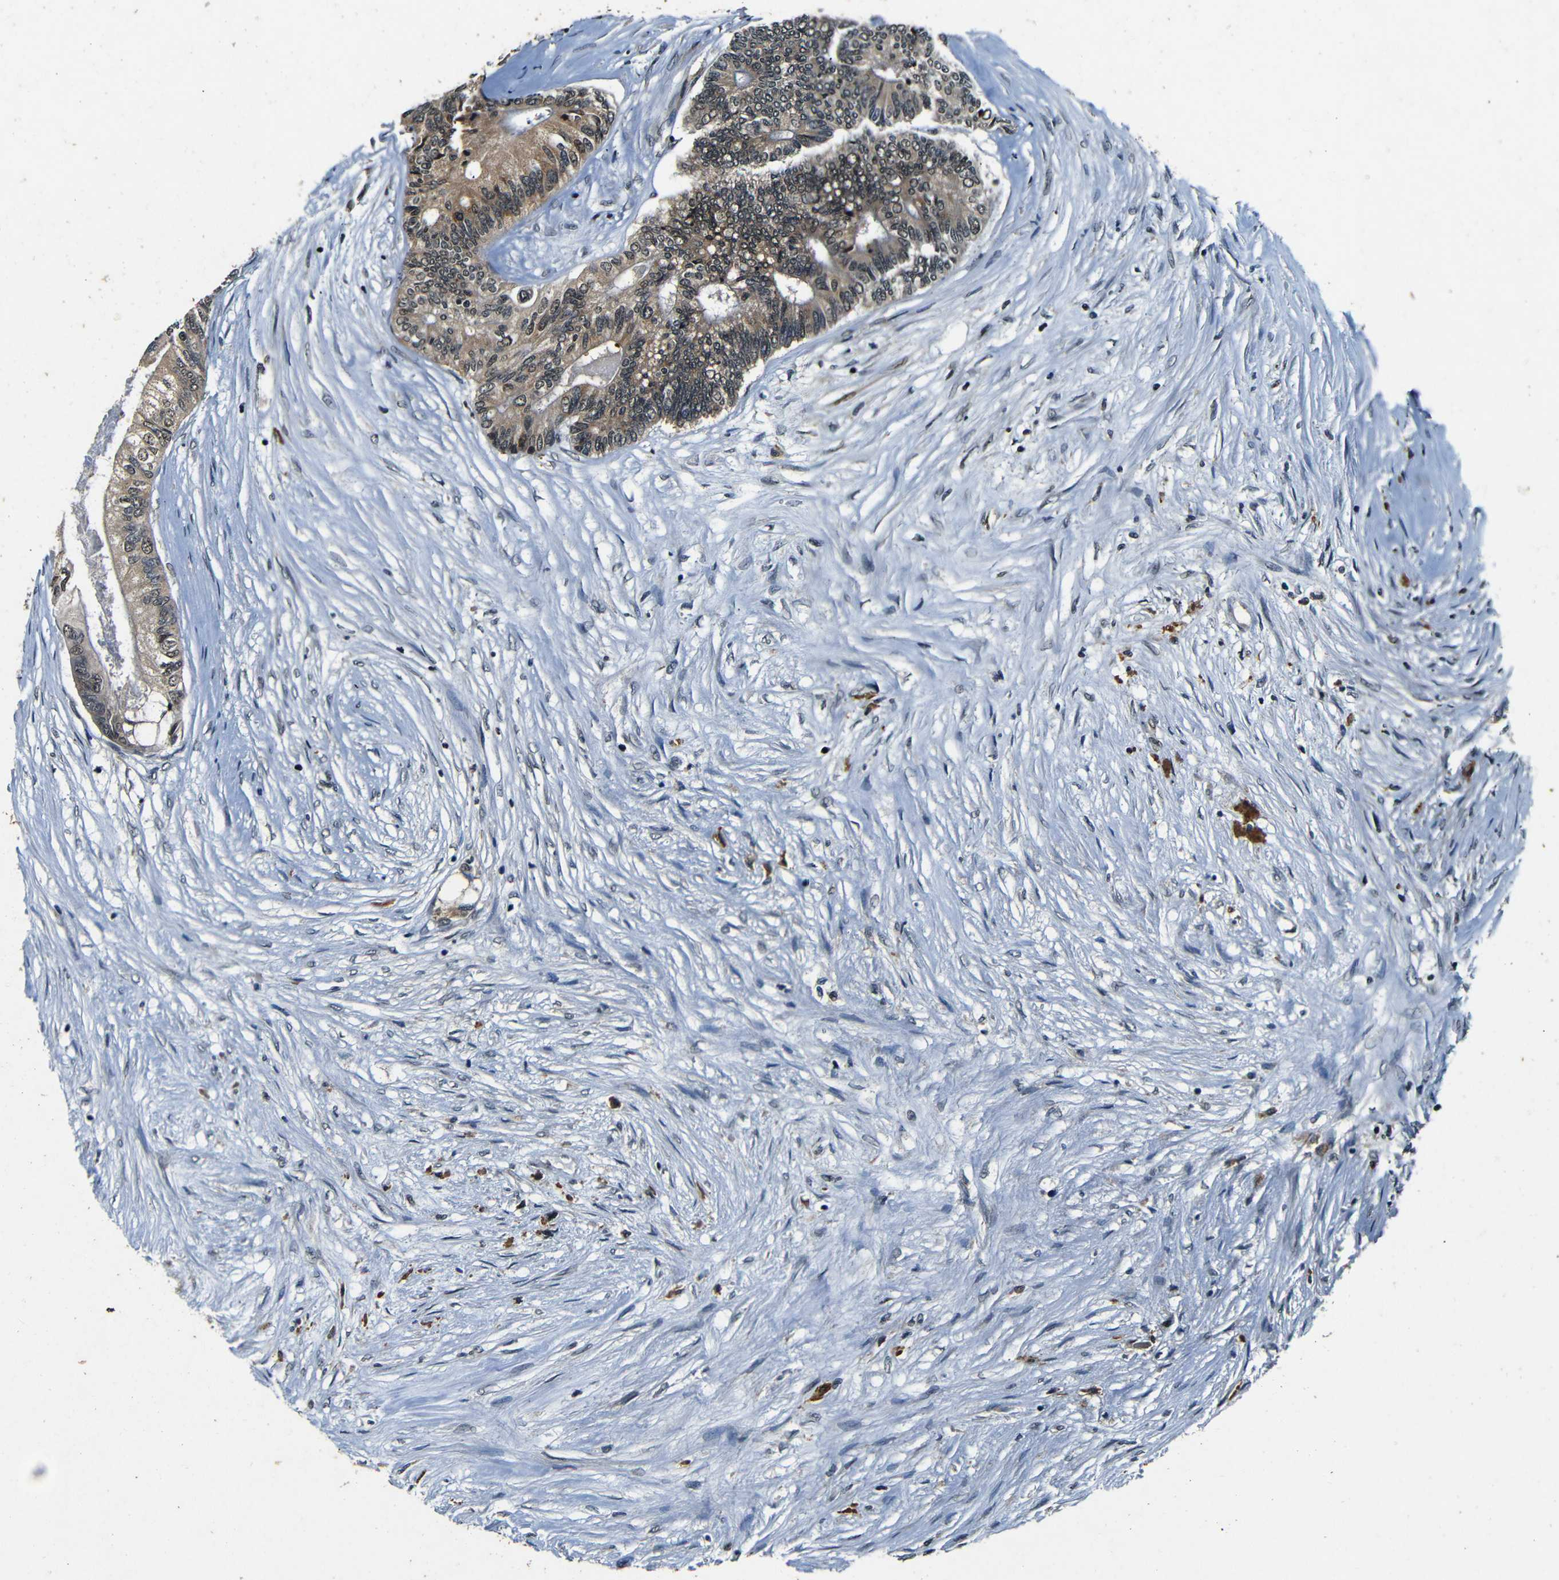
{"staining": {"intensity": "moderate", "quantity": ">75%", "location": "cytoplasmic/membranous,nuclear"}, "tissue": "colorectal cancer", "cell_type": "Tumor cells", "image_type": "cancer", "snomed": [{"axis": "morphology", "description": "Adenocarcinoma, NOS"}, {"axis": "topography", "description": "Rectum"}], "caption": "A high-resolution photomicrograph shows immunohistochemistry staining of colorectal cancer, which reveals moderate cytoplasmic/membranous and nuclear staining in about >75% of tumor cells.", "gene": "FOXD4", "patient": {"sex": "male", "age": 63}}